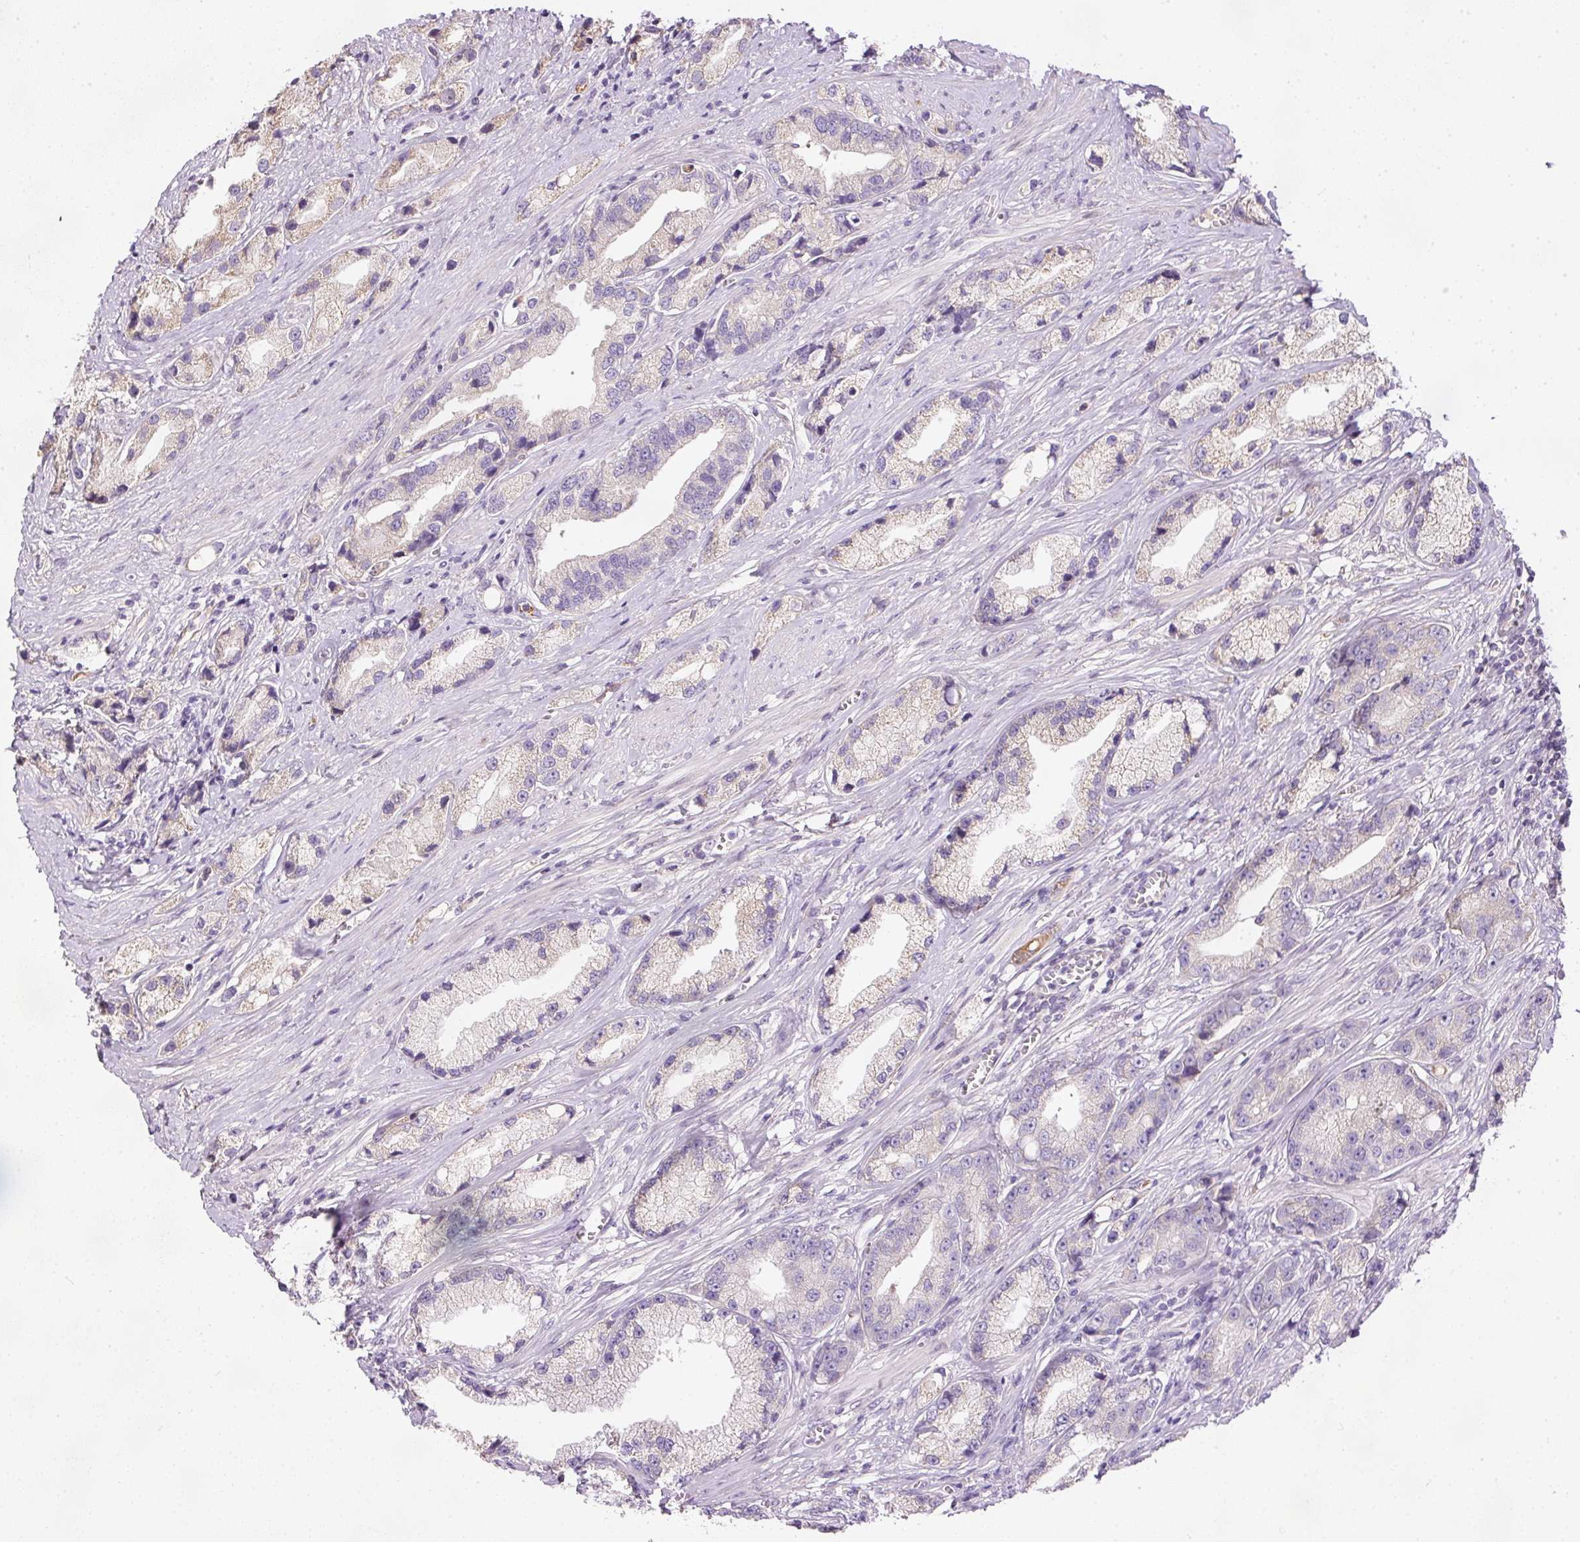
{"staining": {"intensity": "negative", "quantity": "none", "location": "none"}, "tissue": "prostate cancer", "cell_type": "Tumor cells", "image_type": "cancer", "snomed": [{"axis": "morphology", "description": "Adenocarcinoma, High grade"}, {"axis": "topography", "description": "Prostate"}], "caption": "Immunohistochemistry (IHC) photomicrograph of neoplastic tissue: human high-grade adenocarcinoma (prostate) stained with DAB exhibits no significant protein staining in tumor cells. Nuclei are stained in blue.", "gene": "KPNA5", "patient": {"sex": "male", "age": 74}}